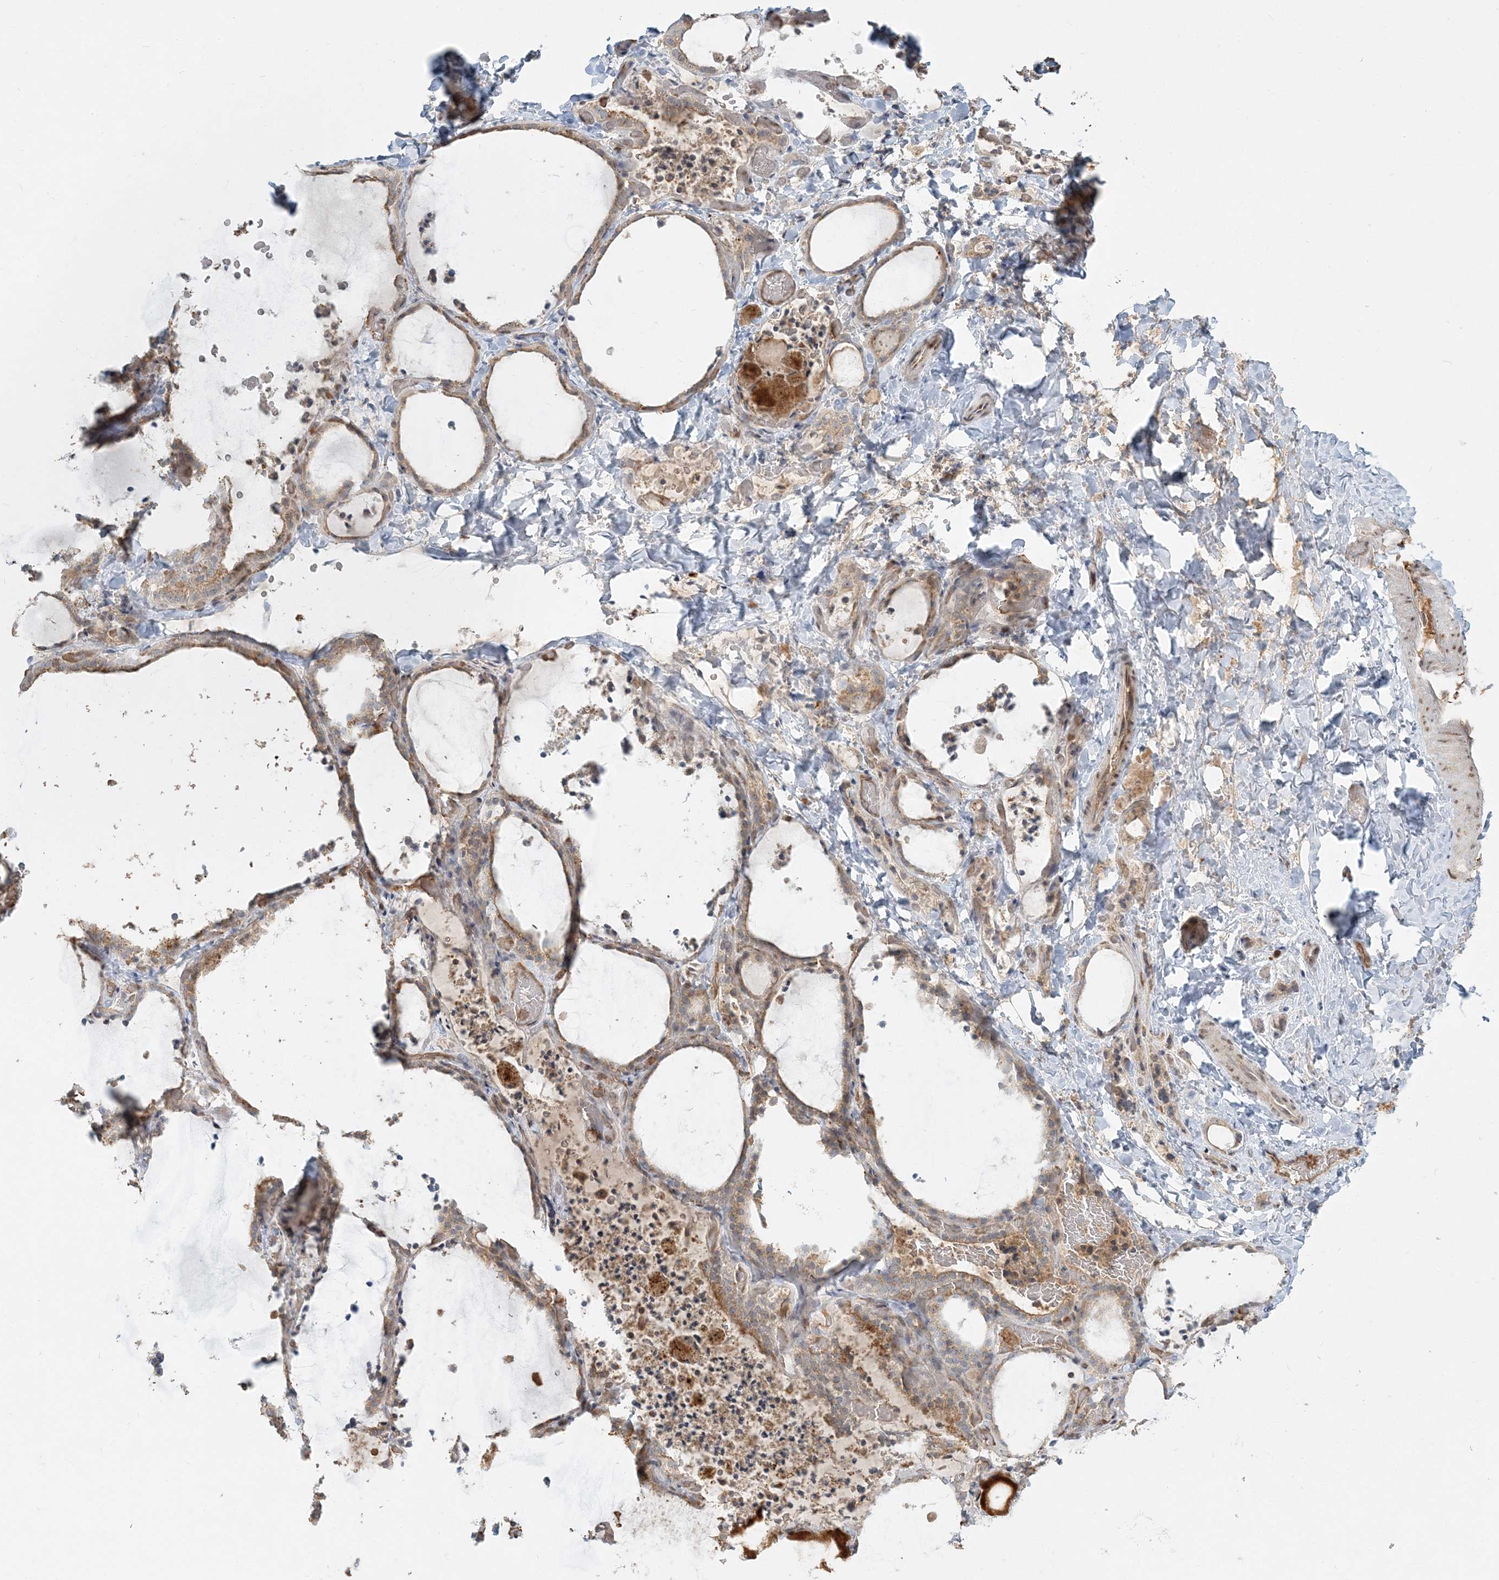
{"staining": {"intensity": "weak", "quantity": ">75%", "location": "cytoplasmic/membranous"}, "tissue": "thyroid gland", "cell_type": "Glandular cells", "image_type": "normal", "snomed": [{"axis": "morphology", "description": "Normal tissue, NOS"}, {"axis": "topography", "description": "Thyroid gland"}], "caption": "A photomicrograph of thyroid gland stained for a protein demonstrates weak cytoplasmic/membranous brown staining in glandular cells.", "gene": "AP1AR", "patient": {"sex": "female", "age": 22}}